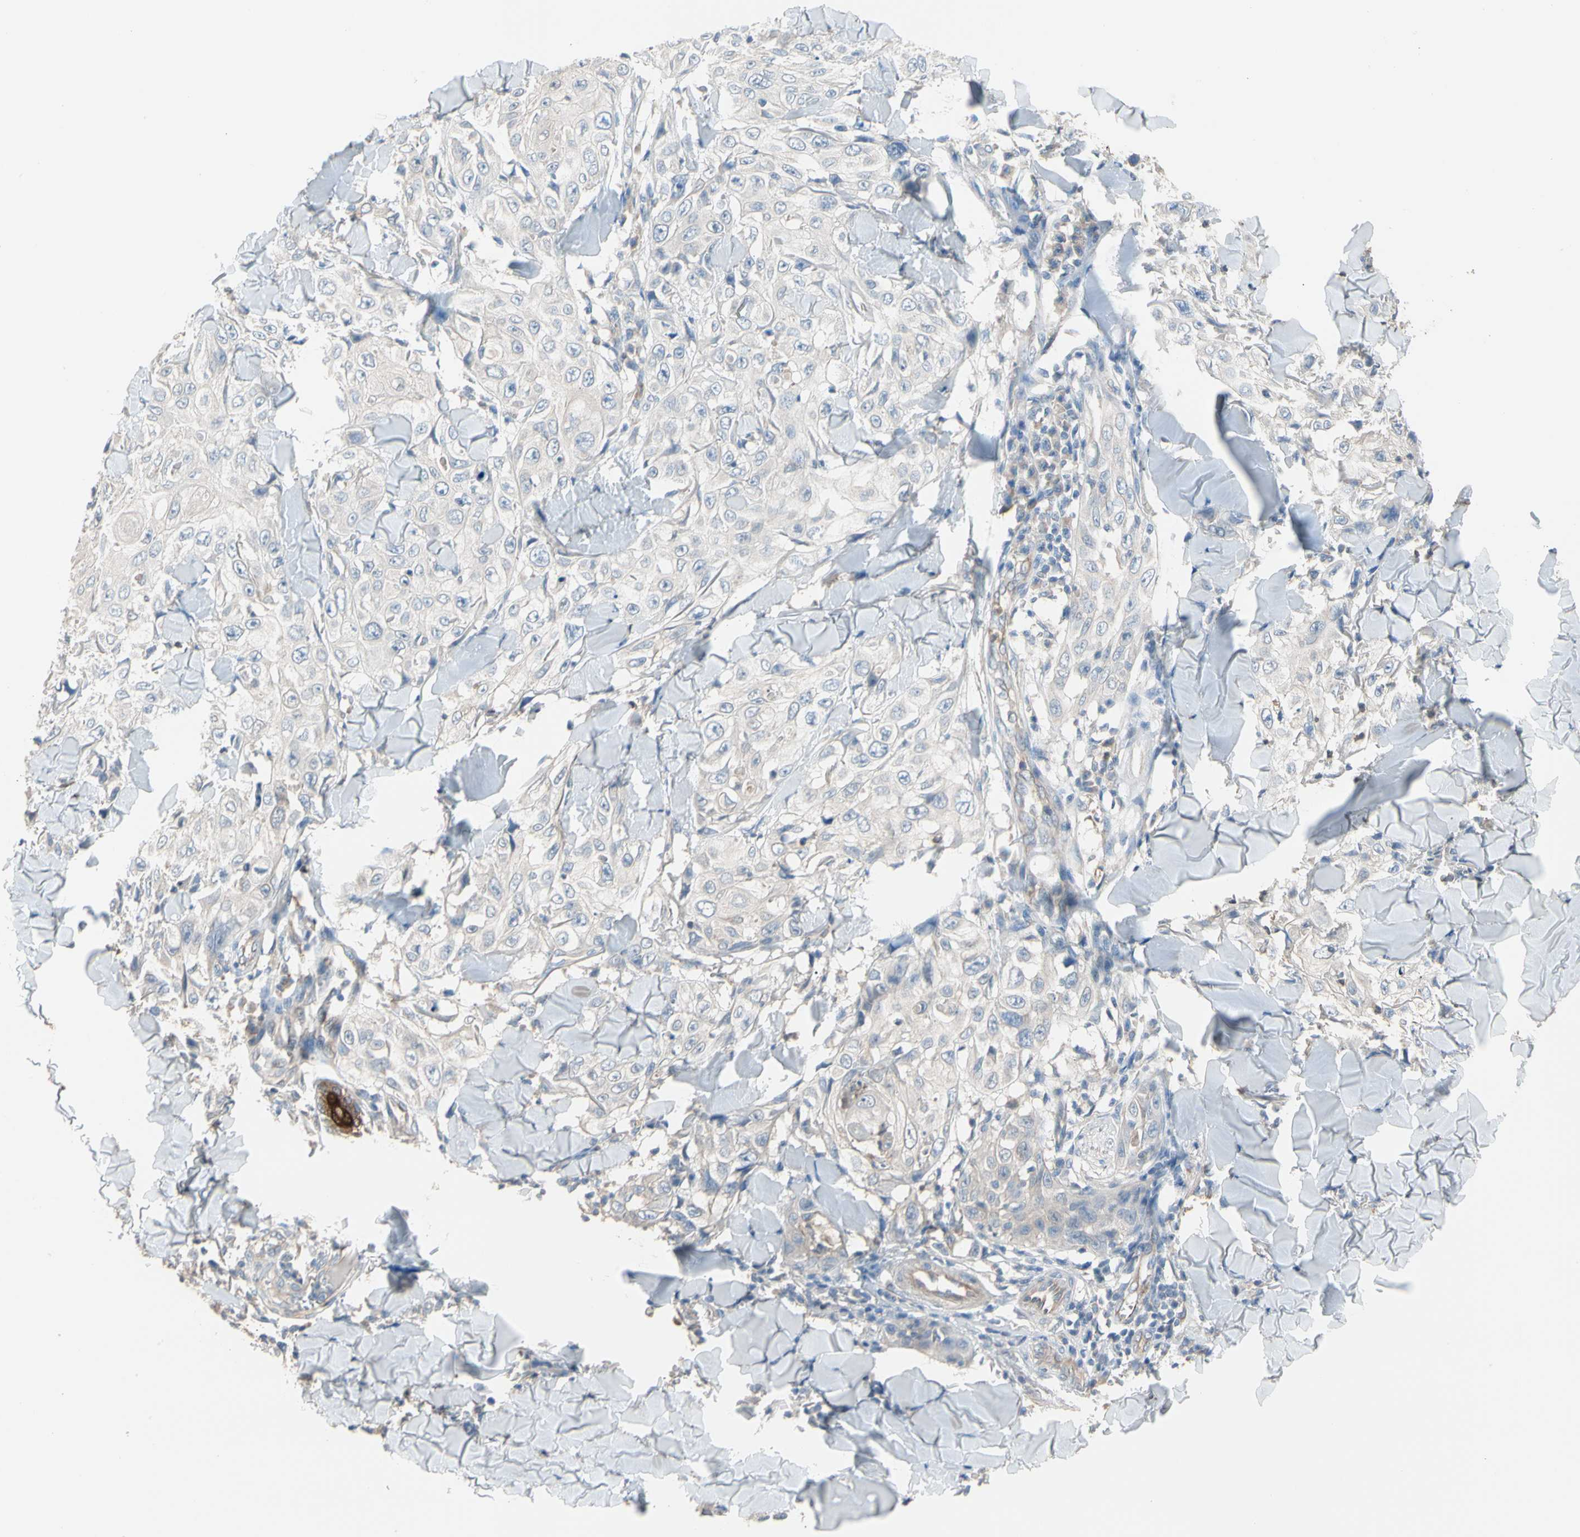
{"staining": {"intensity": "negative", "quantity": "none", "location": "none"}, "tissue": "skin cancer", "cell_type": "Tumor cells", "image_type": "cancer", "snomed": [{"axis": "morphology", "description": "Squamous cell carcinoma, NOS"}, {"axis": "topography", "description": "Skin"}], "caption": "A high-resolution histopathology image shows immunohistochemistry staining of skin squamous cell carcinoma, which reveals no significant expression in tumor cells.", "gene": "BBOX1", "patient": {"sex": "male", "age": 86}}